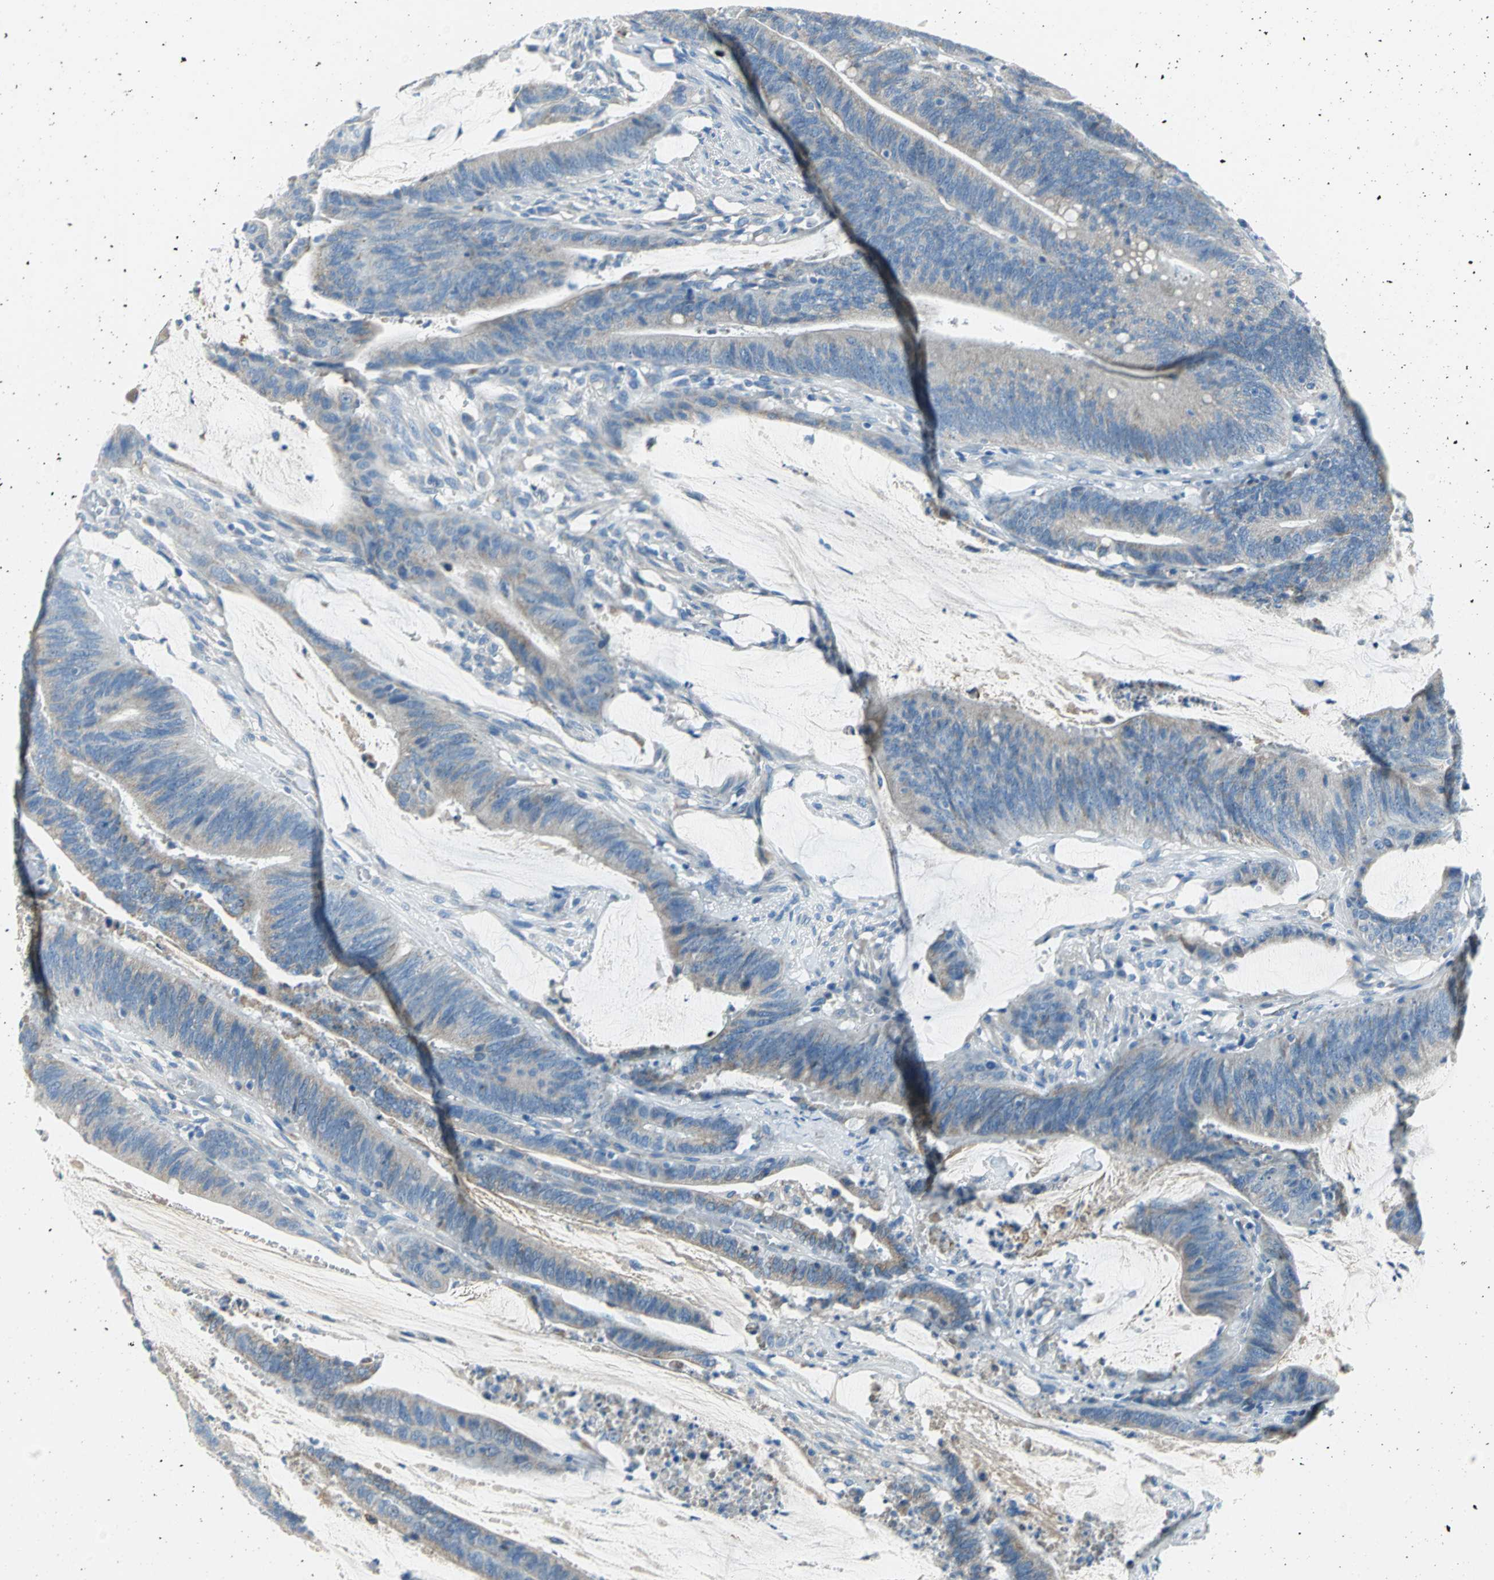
{"staining": {"intensity": "weak", "quantity": ">75%", "location": "cytoplasmic/membranous"}, "tissue": "colorectal cancer", "cell_type": "Tumor cells", "image_type": "cancer", "snomed": [{"axis": "morphology", "description": "Adenocarcinoma, NOS"}, {"axis": "topography", "description": "Rectum"}], "caption": "Immunohistochemical staining of human colorectal cancer shows weak cytoplasmic/membranous protein expression in approximately >75% of tumor cells.", "gene": "ALOX15", "patient": {"sex": "female", "age": 66}}